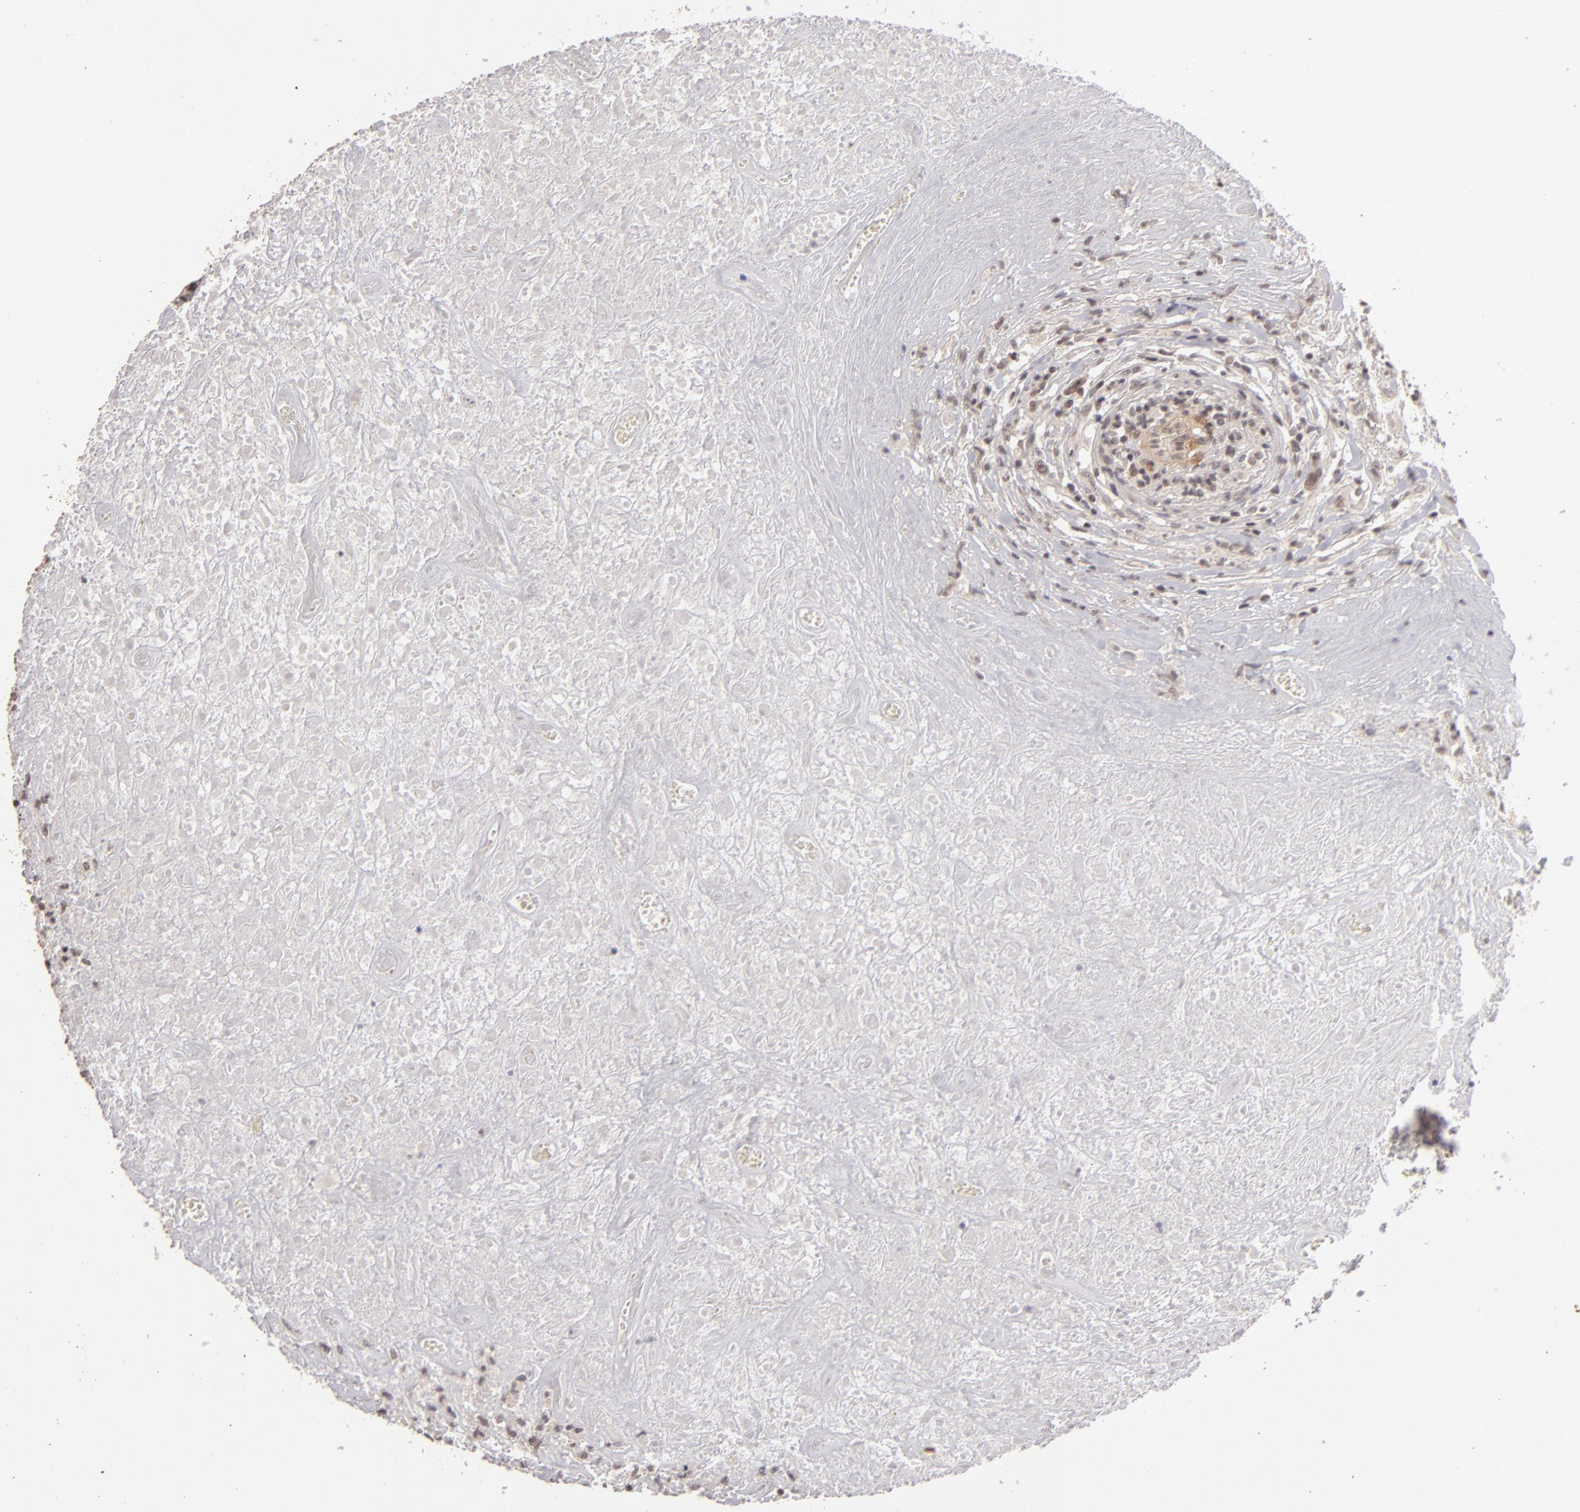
{"staining": {"intensity": "weak", "quantity": "<25%", "location": "cytoplasmic/membranous"}, "tissue": "lymphoma", "cell_type": "Tumor cells", "image_type": "cancer", "snomed": [{"axis": "morphology", "description": "Hodgkin's disease, NOS"}, {"axis": "topography", "description": "Lymph node"}], "caption": "This image is of Hodgkin's disease stained with immunohistochemistry (IHC) to label a protein in brown with the nuclei are counter-stained blue. There is no positivity in tumor cells. (DAB (3,3'-diaminobenzidine) immunohistochemistry (IHC) visualized using brightfield microscopy, high magnification).", "gene": "DFFA", "patient": {"sex": "male", "age": 46}}